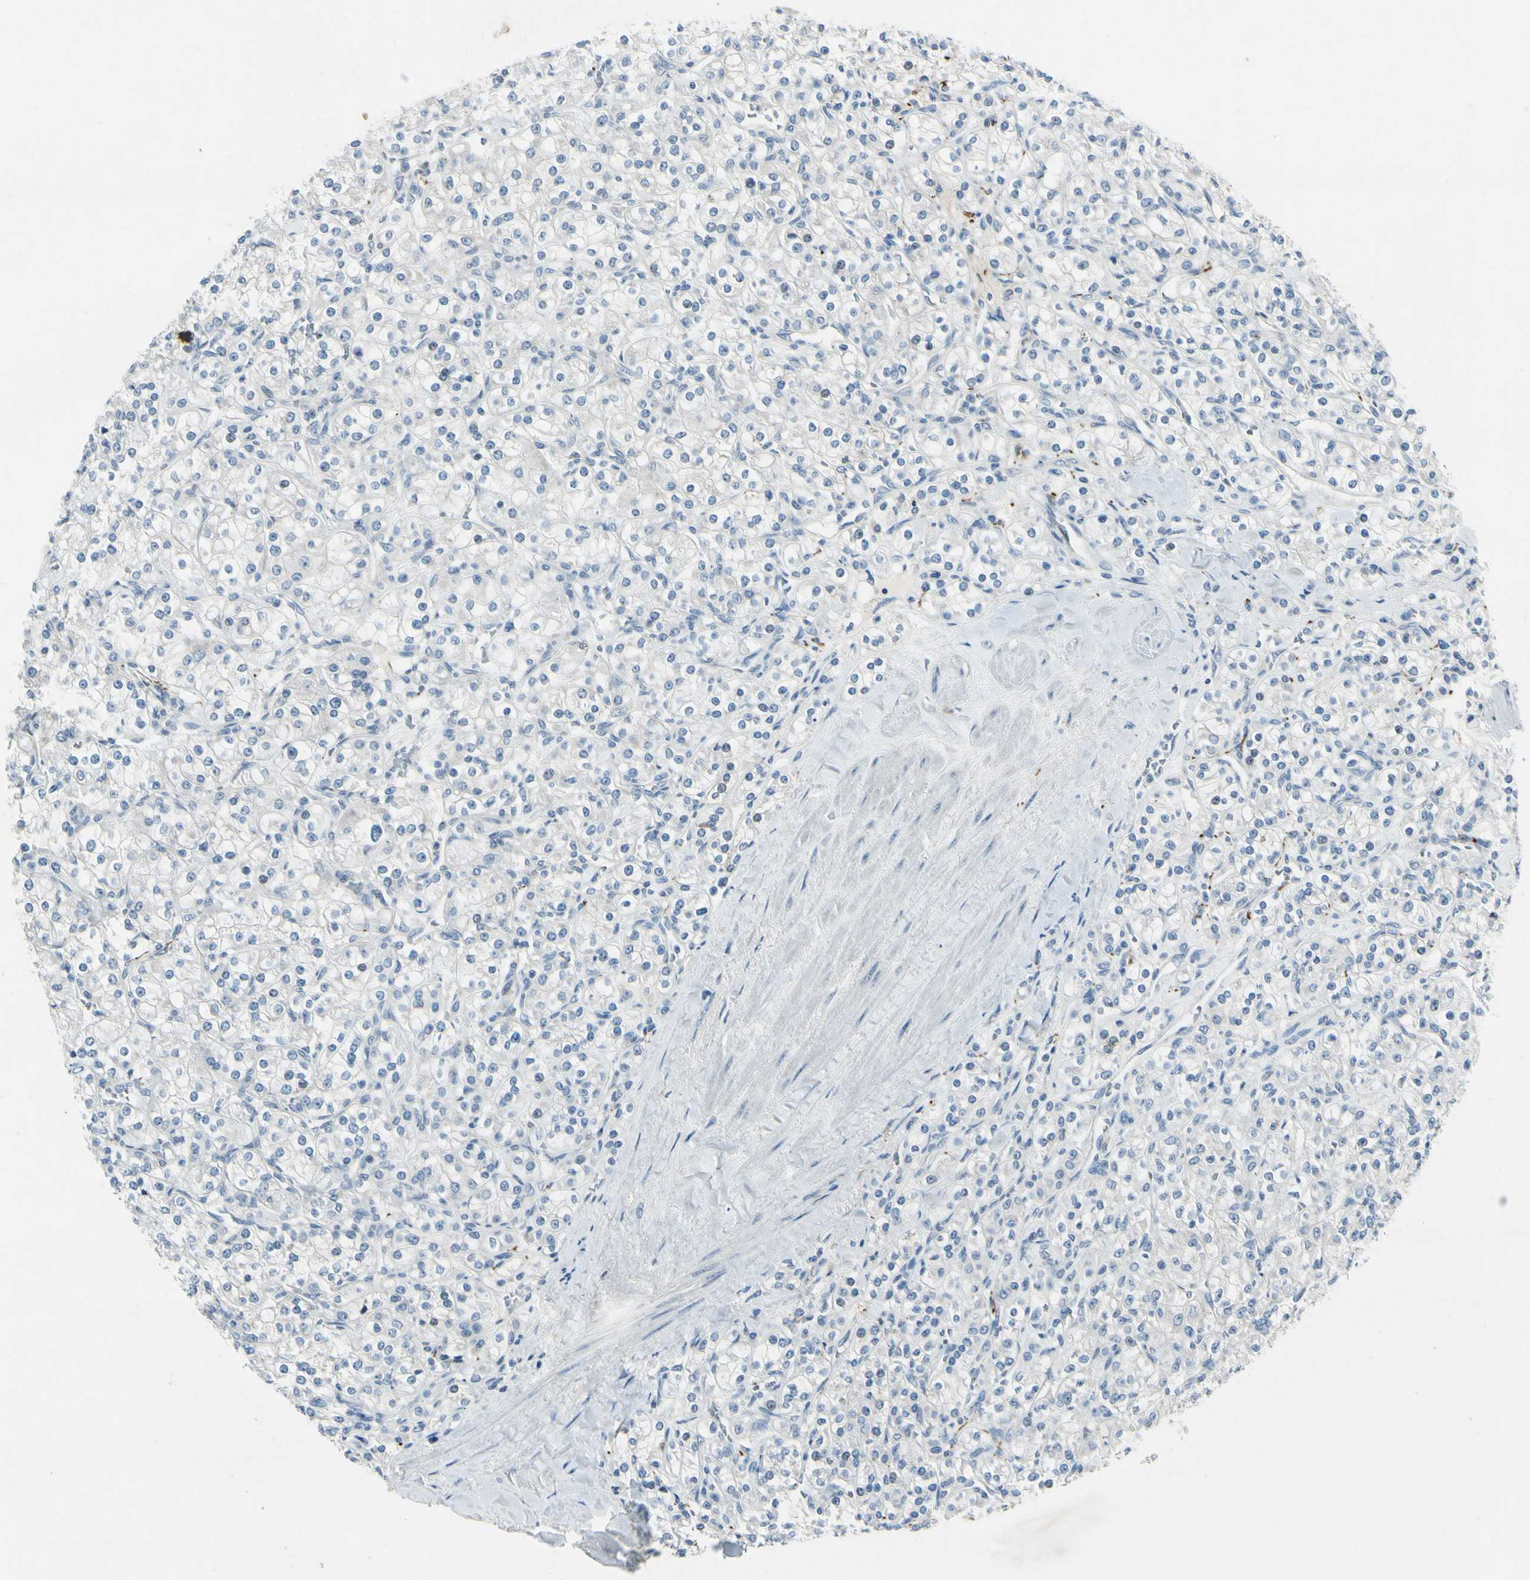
{"staining": {"intensity": "negative", "quantity": "none", "location": "none"}, "tissue": "renal cancer", "cell_type": "Tumor cells", "image_type": "cancer", "snomed": [{"axis": "morphology", "description": "Adenocarcinoma, NOS"}, {"axis": "topography", "description": "Kidney"}], "caption": "An immunohistochemistry histopathology image of renal cancer is shown. There is no staining in tumor cells of renal cancer.", "gene": "SNAP91", "patient": {"sex": "male", "age": 77}}